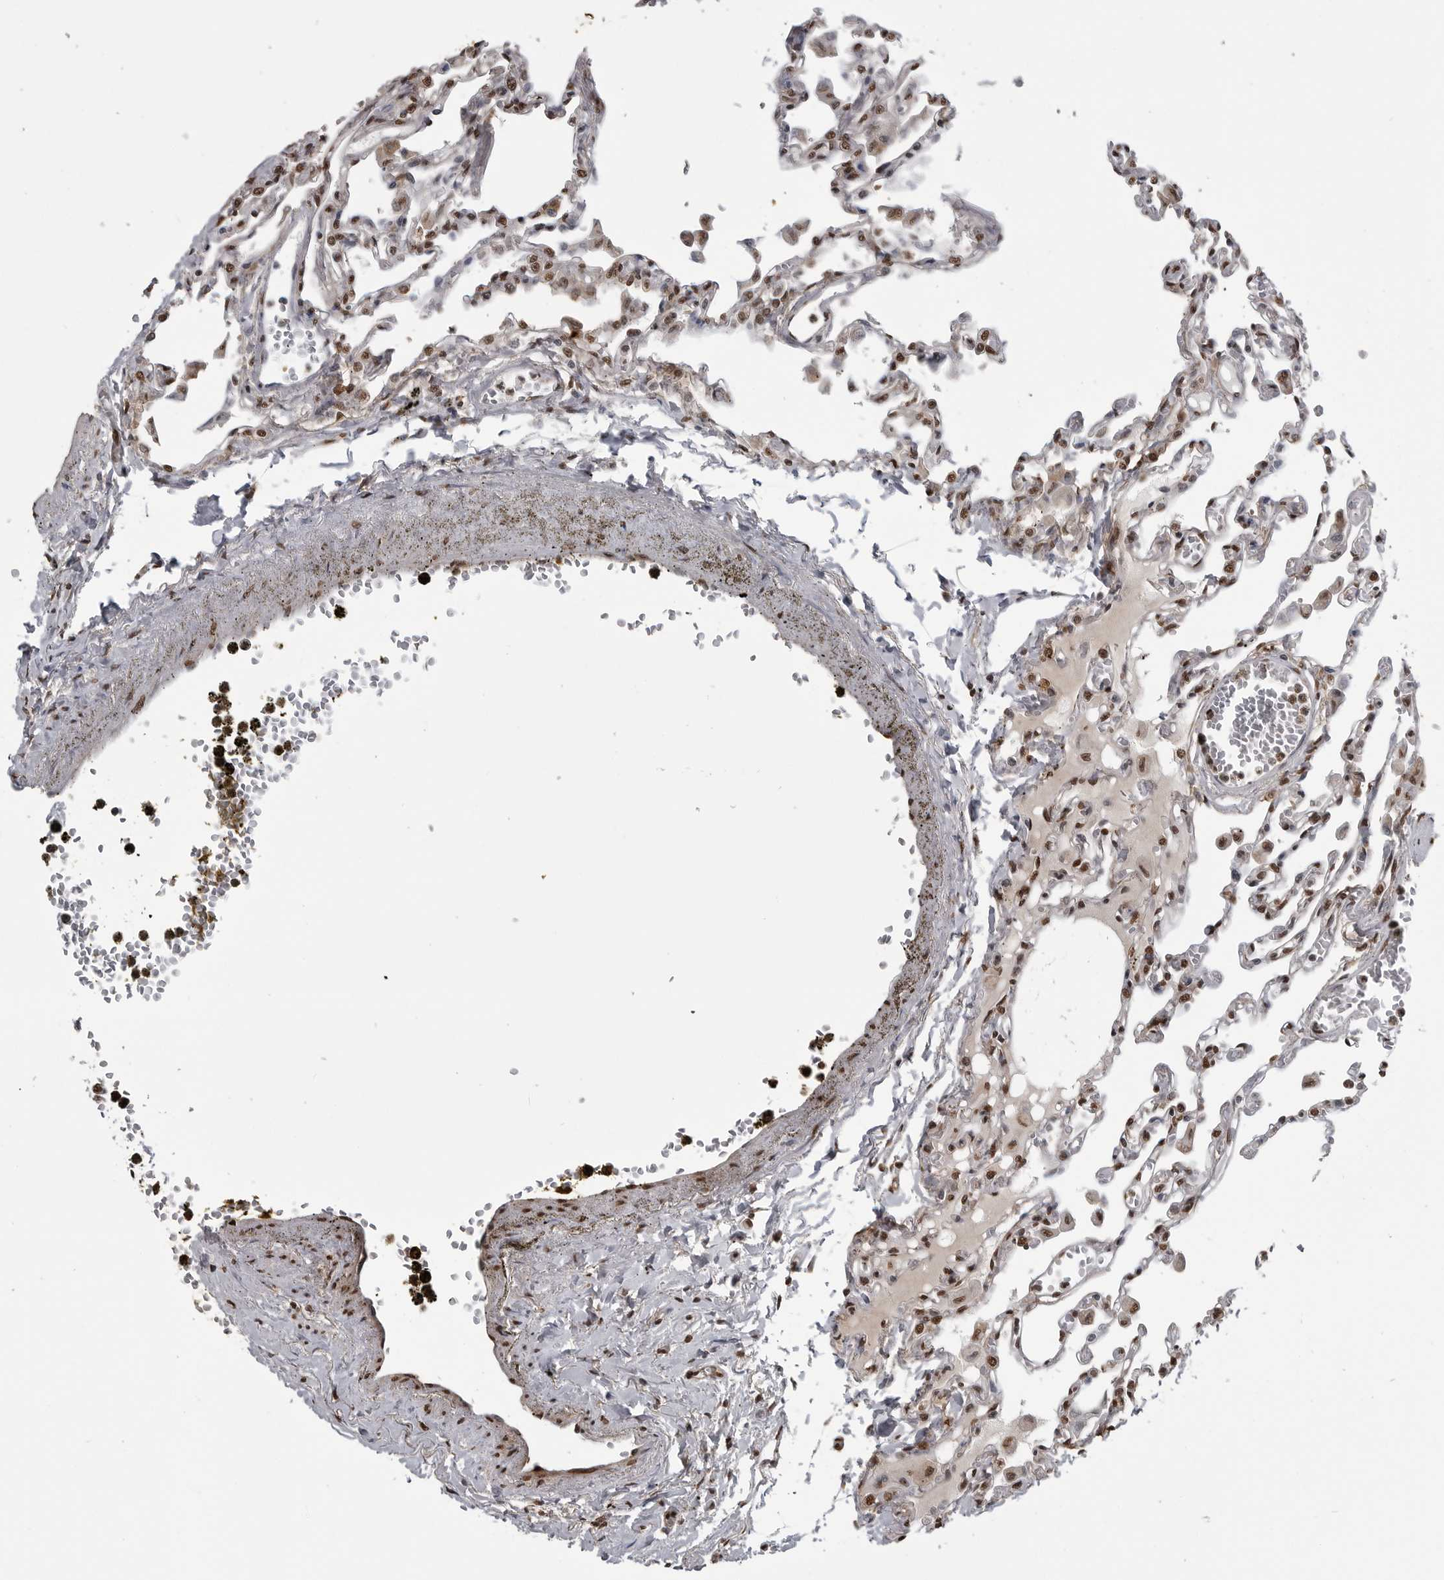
{"staining": {"intensity": "moderate", "quantity": ">75%", "location": "nuclear"}, "tissue": "lung", "cell_type": "Alveolar cells", "image_type": "normal", "snomed": [{"axis": "morphology", "description": "Normal tissue, NOS"}, {"axis": "topography", "description": "Bronchus"}, {"axis": "topography", "description": "Lung"}], "caption": "A brown stain highlights moderate nuclear positivity of a protein in alveolar cells of unremarkable human lung.", "gene": "SMAD2", "patient": {"sex": "female", "age": 49}}